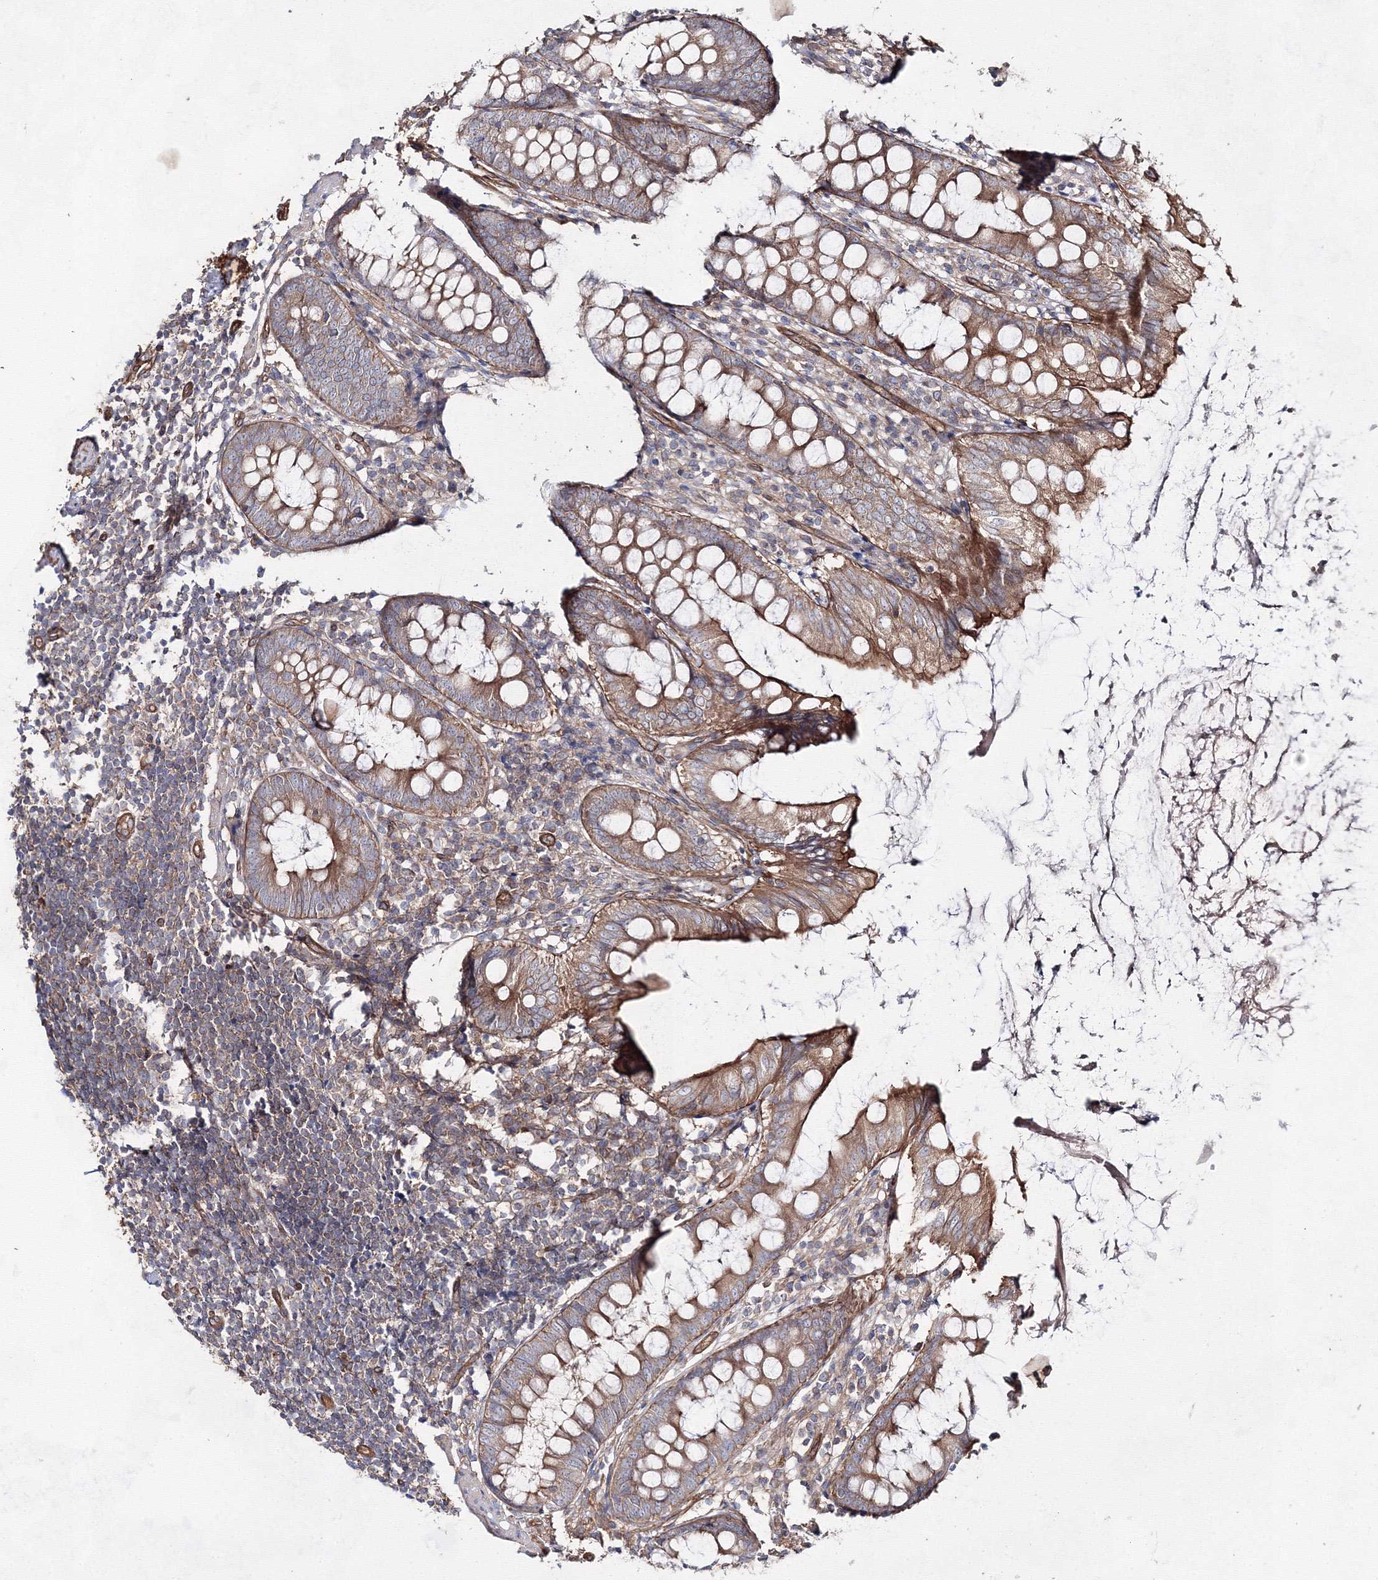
{"staining": {"intensity": "moderate", "quantity": ">75%", "location": "cytoplasmic/membranous"}, "tissue": "appendix", "cell_type": "Glandular cells", "image_type": "normal", "snomed": [{"axis": "morphology", "description": "Normal tissue, NOS"}, {"axis": "topography", "description": "Appendix"}], "caption": "An image of appendix stained for a protein demonstrates moderate cytoplasmic/membranous brown staining in glandular cells. Ihc stains the protein in brown and the nuclei are stained blue.", "gene": "EXOC6", "patient": {"sex": "female", "age": 77}}